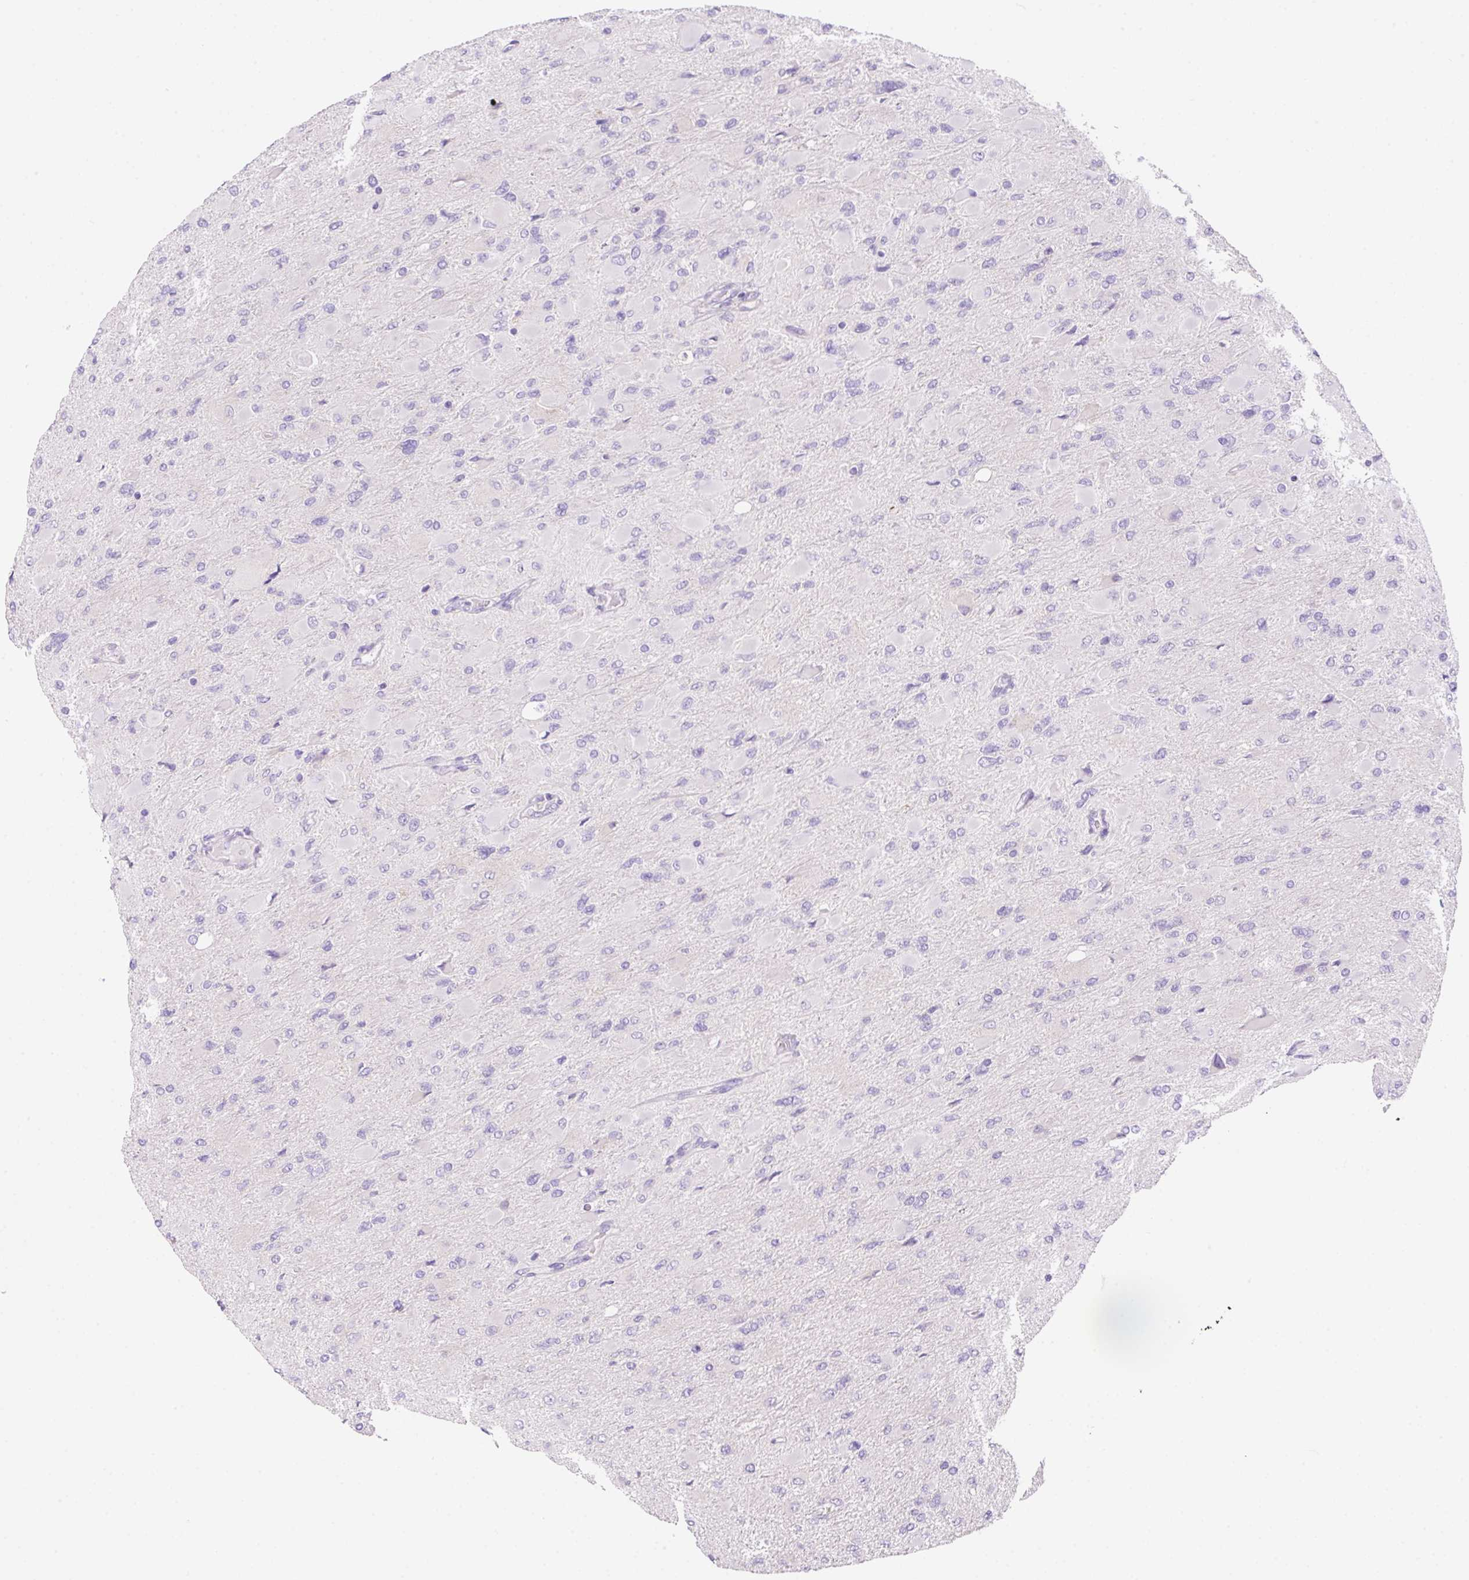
{"staining": {"intensity": "negative", "quantity": "none", "location": "none"}, "tissue": "glioma", "cell_type": "Tumor cells", "image_type": "cancer", "snomed": [{"axis": "morphology", "description": "Glioma, malignant, High grade"}, {"axis": "topography", "description": "Cerebral cortex"}], "caption": "This photomicrograph is of glioma stained with IHC to label a protein in brown with the nuclei are counter-stained blue. There is no expression in tumor cells.", "gene": "NDST3", "patient": {"sex": "female", "age": 36}}